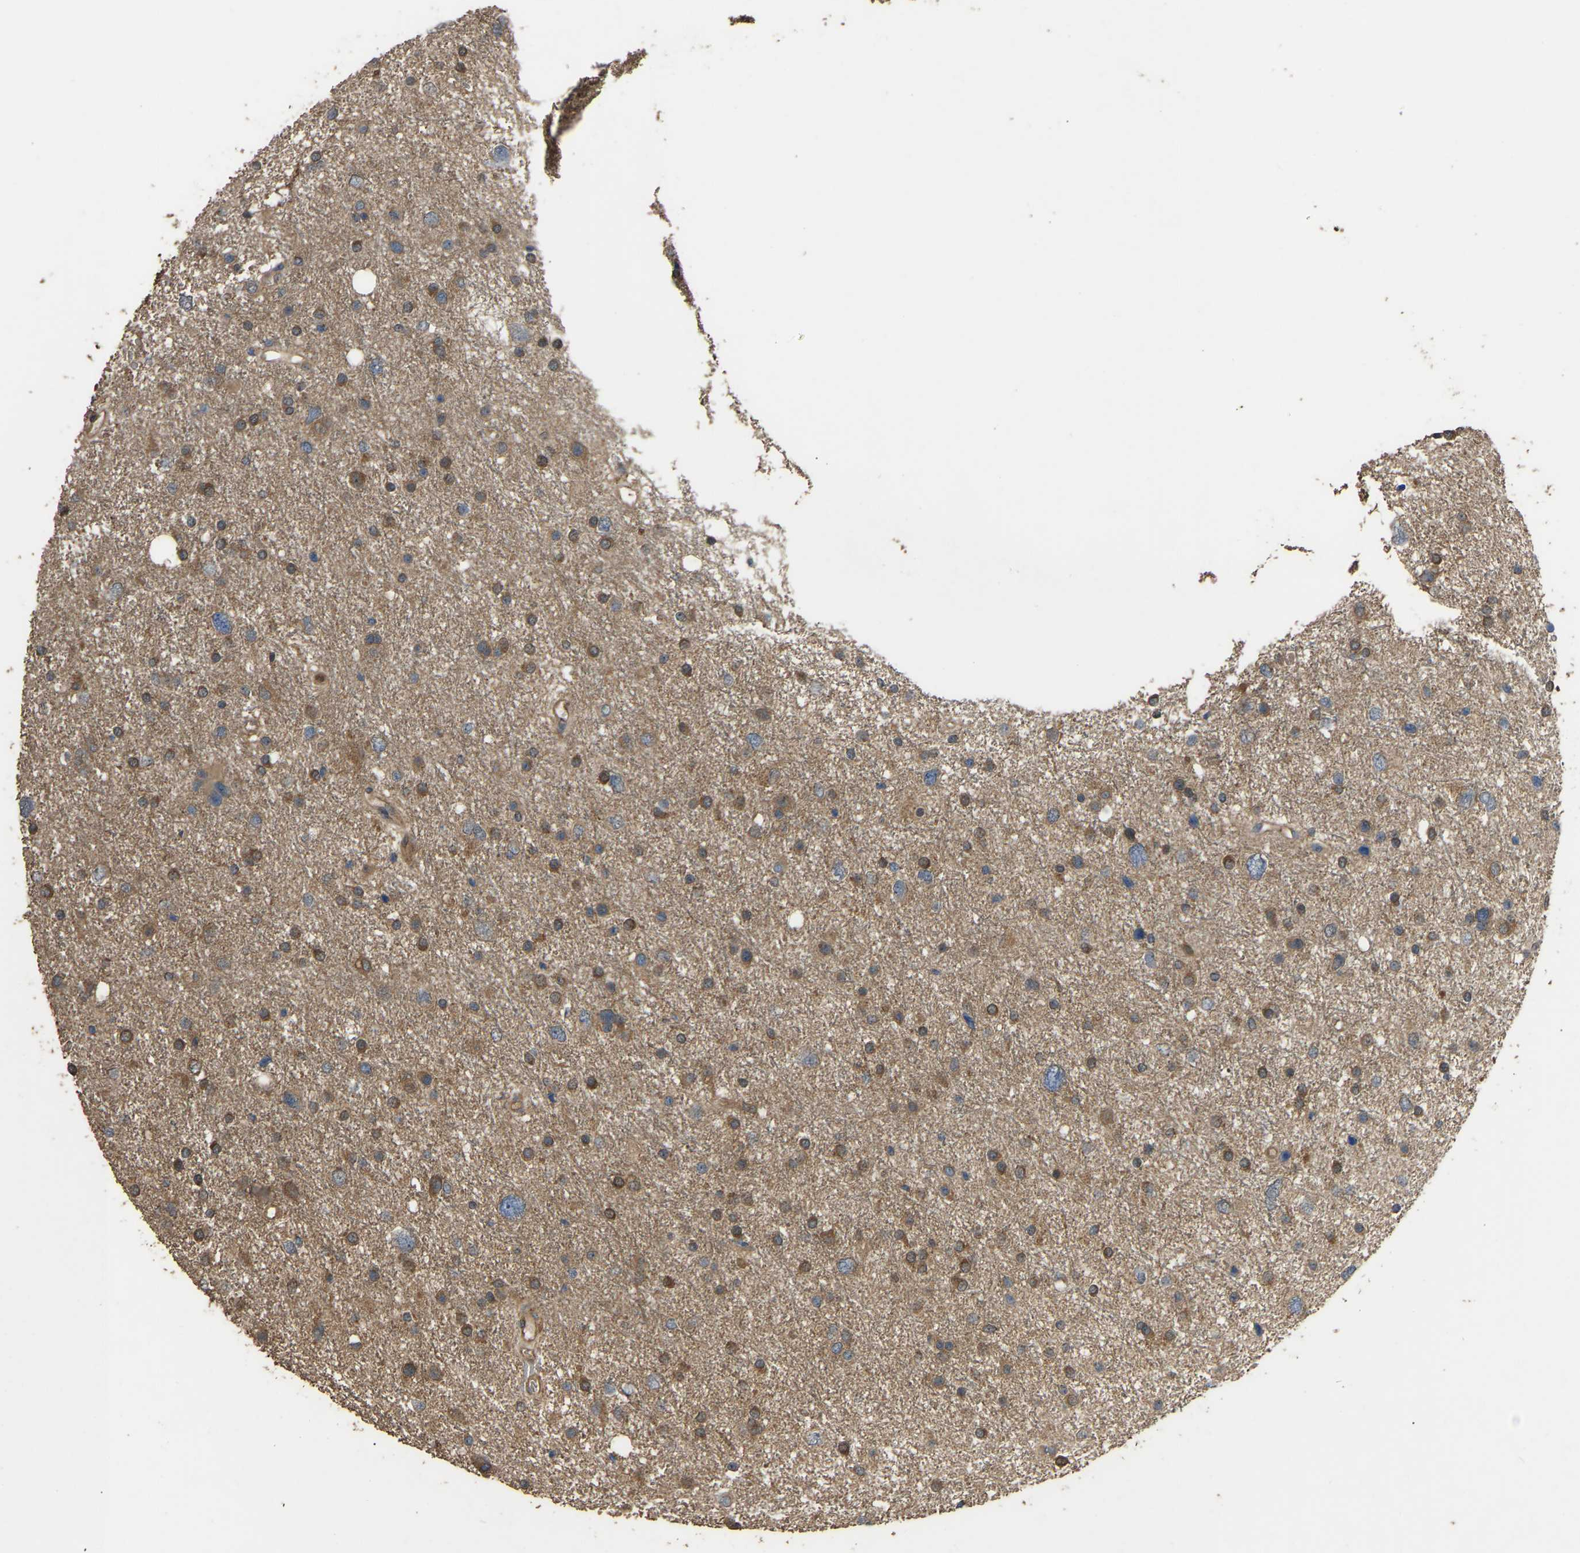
{"staining": {"intensity": "moderate", "quantity": ">75%", "location": "cytoplasmic/membranous"}, "tissue": "glioma", "cell_type": "Tumor cells", "image_type": "cancer", "snomed": [{"axis": "morphology", "description": "Glioma, malignant, Low grade"}, {"axis": "topography", "description": "Brain"}], "caption": "A brown stain highlights moderate cytoplasmic/membranous expression of a protein in human malignant low-grade glioma tumor cells.", "gene": "FHIT", "patient": {"sex": "female", "age": 37}}